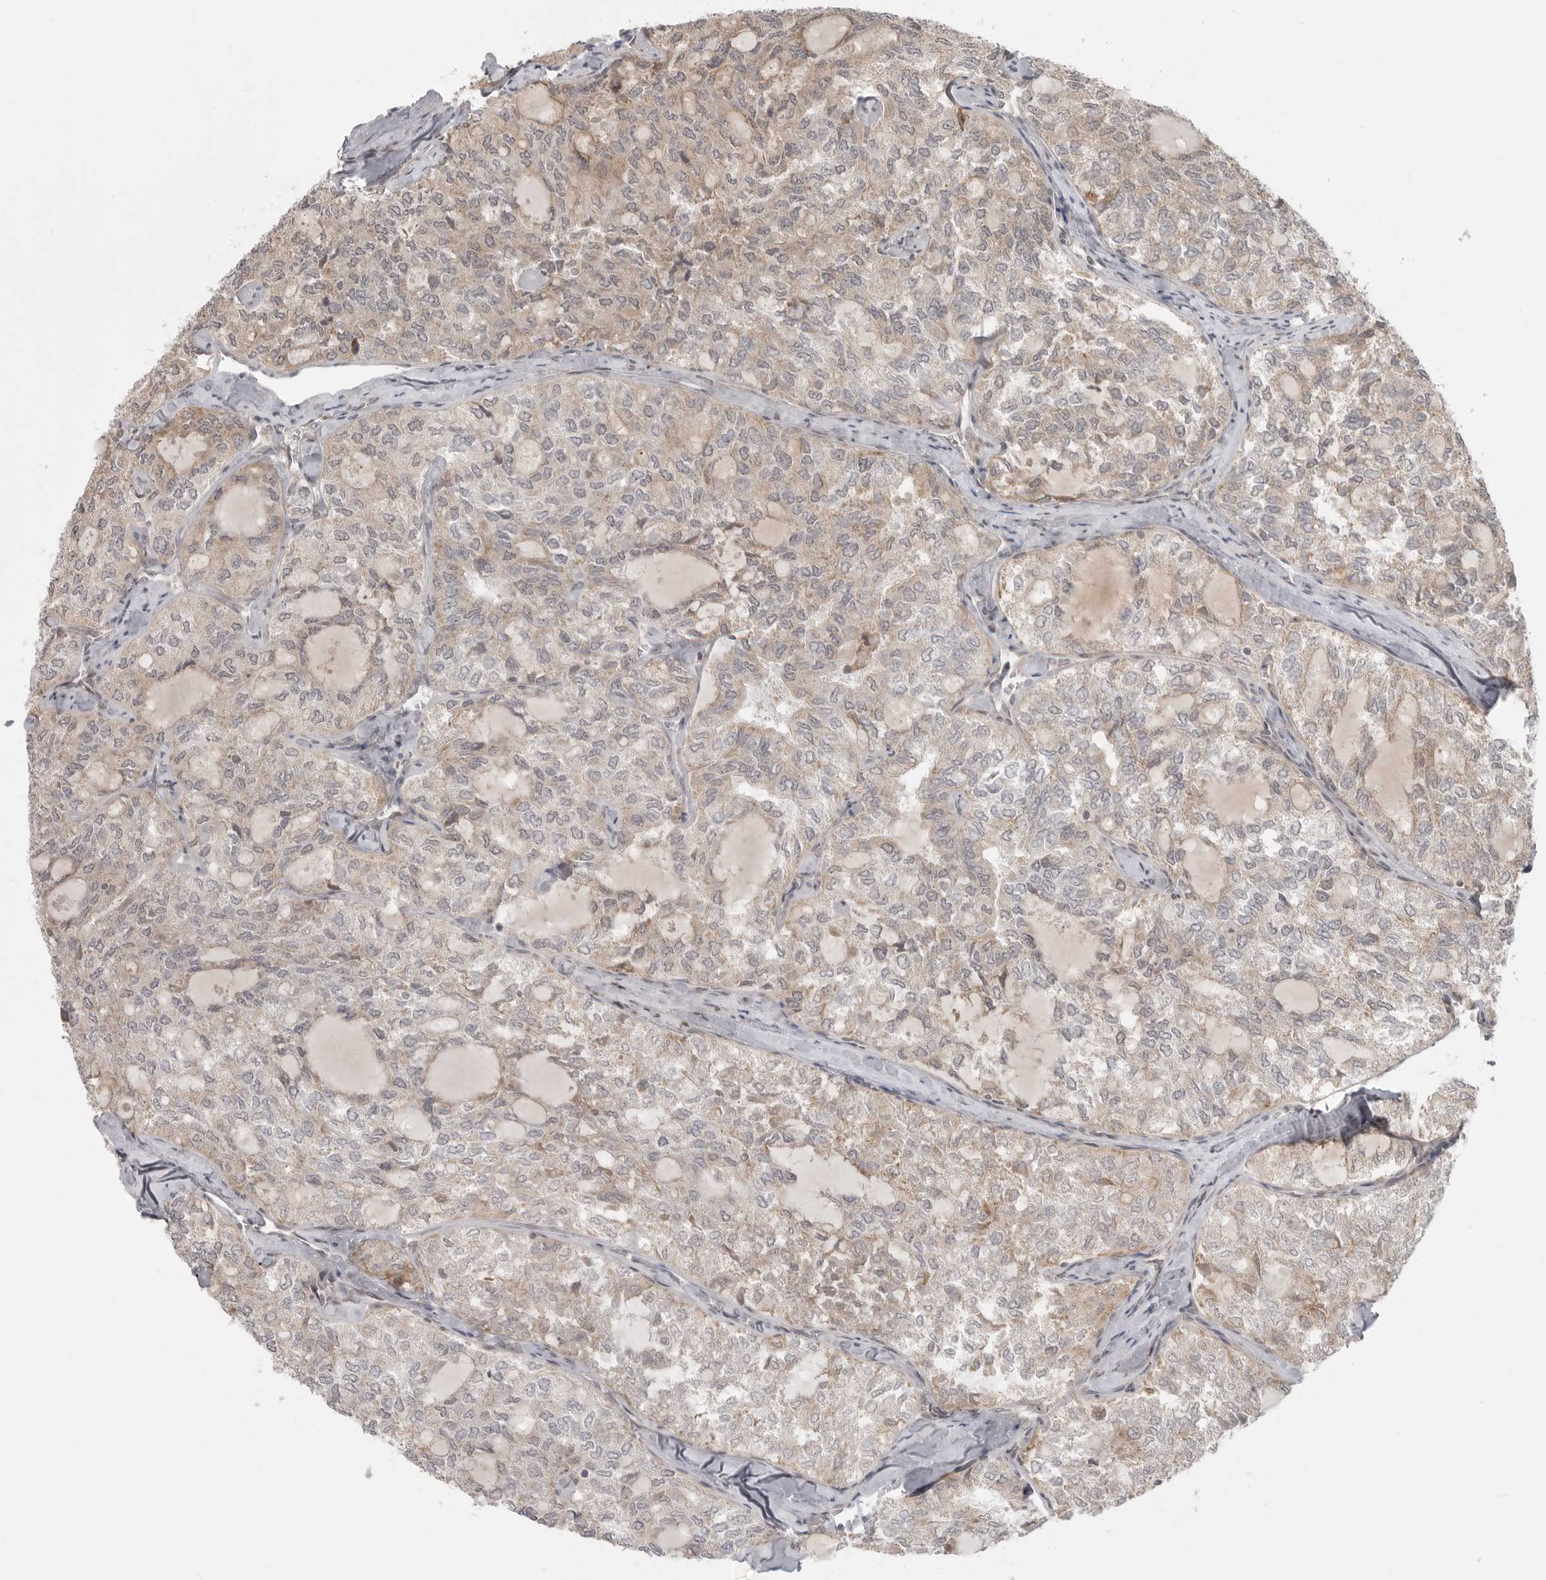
{"staining": {"intensity": "weak", "quantity": "<25%", "location": "cytoplasmic/membranous"}, "tissue": "thyroid cancer", "cell_type": "Tumor cells", "image_type": "cancer", "snomed": [{"axis": "morphology", "description": "Follicular adenoma carcinoma, NOS"}, {"axis": "topography", "description": "Thyroid gland"}], "caption": "Immunohistochemical staining of human follicular adenoma carcinoma (thyroid) demonstrates no significant positivity in tumor cells.", "gene": "KALRN", "patient": {"sex": "male", "age": 75}}